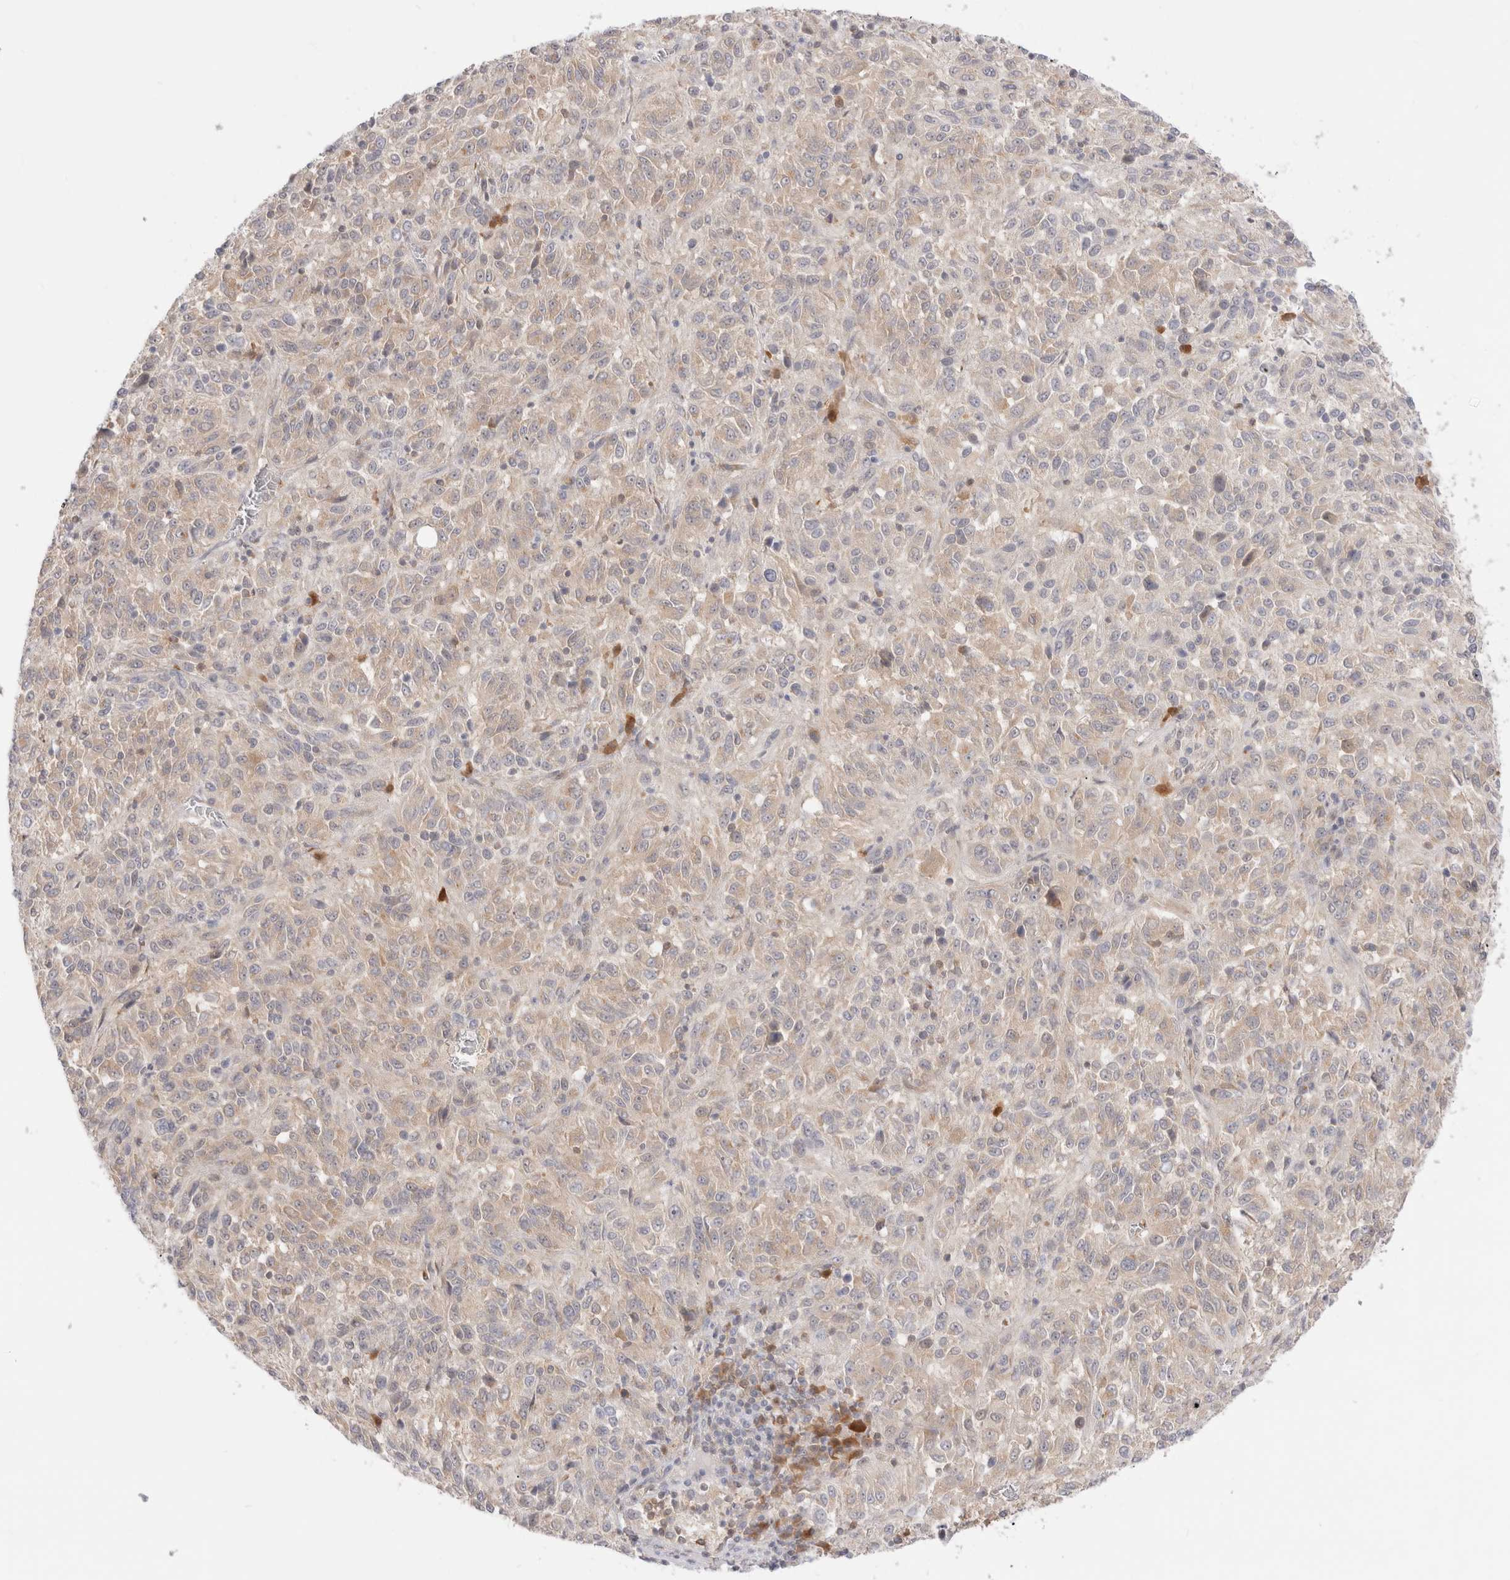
{"staining": {"intensity": "weak", "quantity": "<25%", "location": "cytoplasmic/membranous"}, "tissue": "melanoma", "cell_type": "Tumor cells", "image_type": "cancer", "snomed": [{"axis": "morphology", "description": "Malignant melanoma, Metastatic site"}, {"axis": "topography", "description": "Lung"}], "caption": "Immunohistochemistry (IHC) histopathology image of malignant melanoma (metastatic site) stained for a protein (brown), which demonstrates no staining in tumor cells. (DAB IHC, high magnification).", "gene": "EFCAB13", "patient": {"sex": "male", "age": 64}}